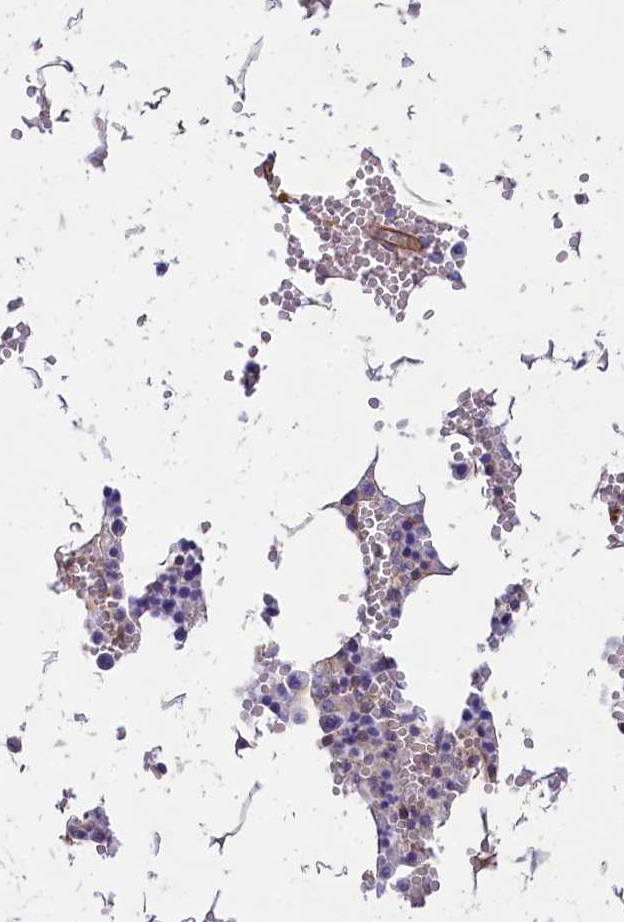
{"staining": {"intensity": "moderate", "quantity": "<25%", "location": "cytoplasmic/membranous"}, "tissue": "bone marrow", "cell_type": "Hematopoietic cells", "image_type": "normal", "snomed": [{"axis": "morphology", "description": "Normal tissue, NOS"}, {"axis": "topography", "description": "Bone marrow"}], "caption": "Brown immunohistochemical staining in unremarkable human bone marrow shows moderate cytoplasmic/membranous staining in approximately <25% of hematopoietic cells. The protein is shown in brown color, while the nuclei are stained blue.", "gene": "CD99", "patient": {"sex": "male", "age": 70}}